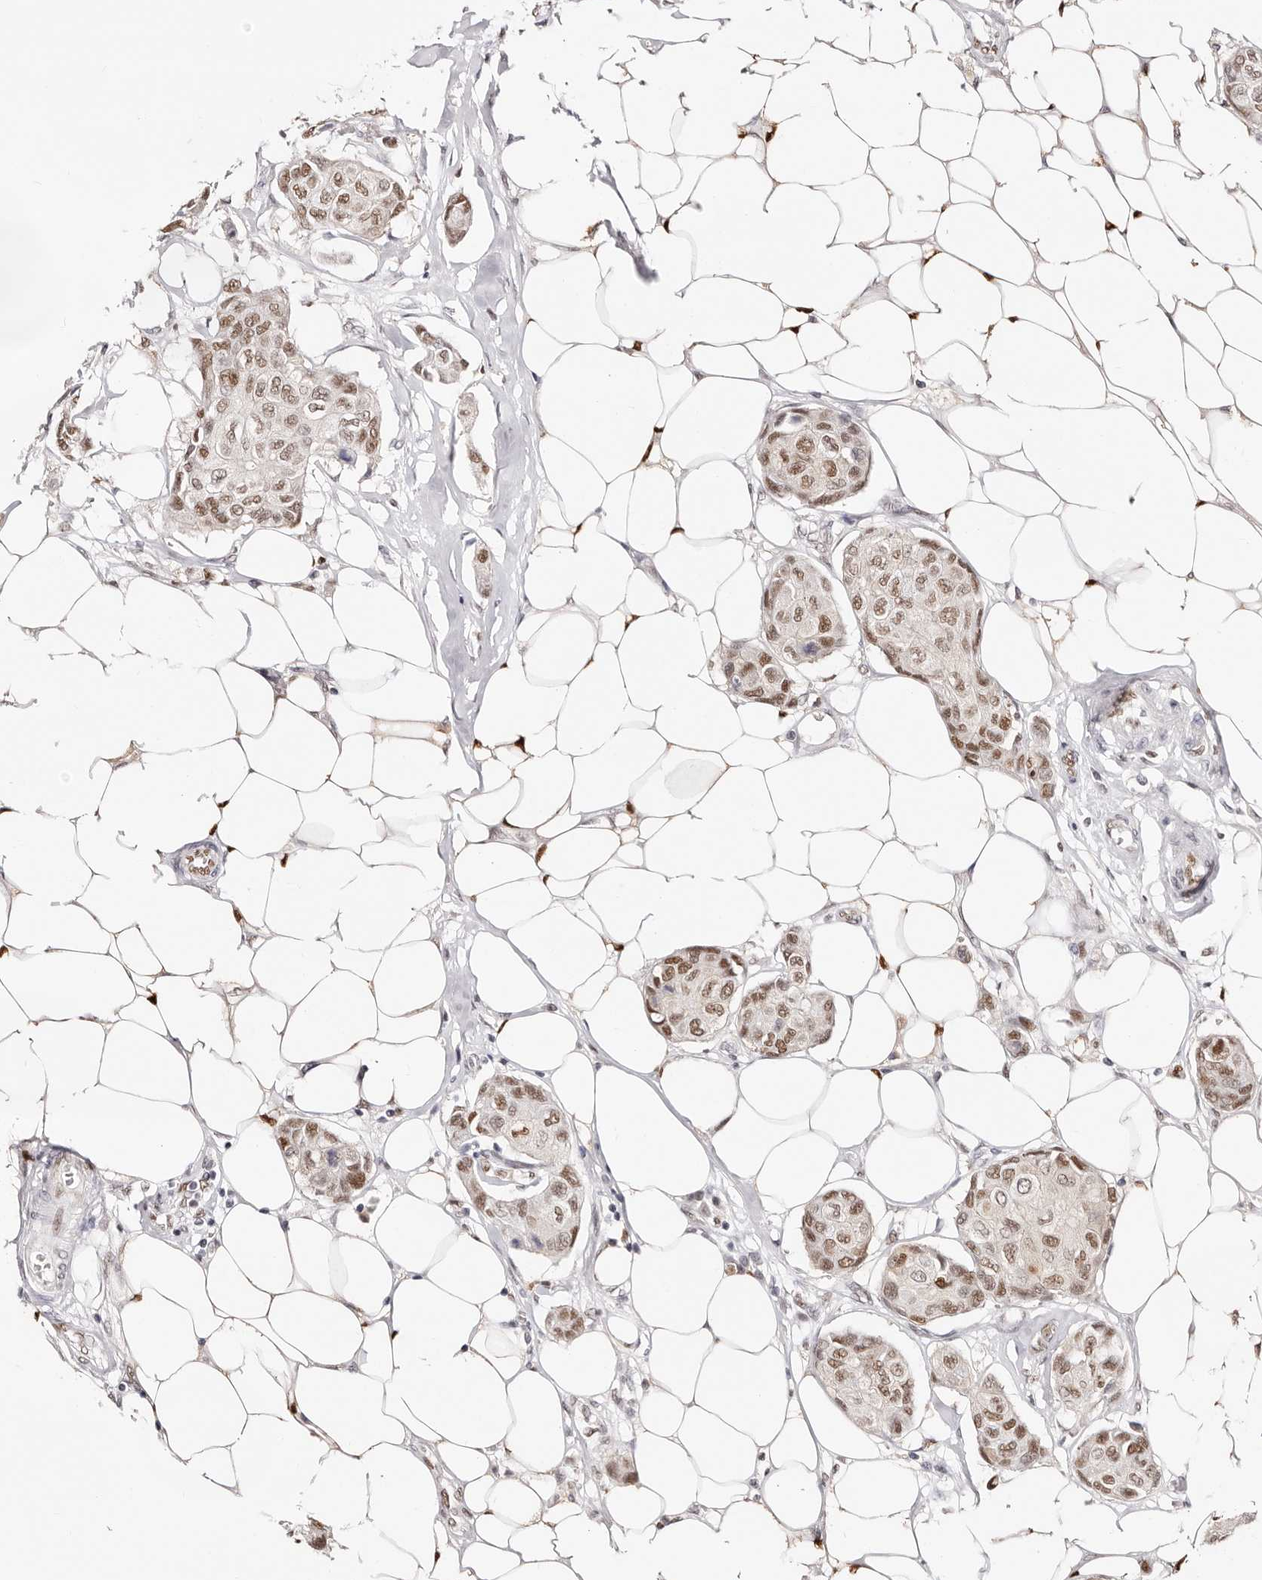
{"staining": {"intensity": "moderate", "quantity": ">75%", "location": "nuclear"}, "tissue": "breast cancer", "cell_type": "Tumor cells", "image_type": "cancer", "snomed": [{"axis": "morphology", "description": "Duct carcinoma"}, {"axis": "topography", "description": "Breast"}], "caption": "A medium amount of moderate nuclear positivity is identified in about >75% of tumor cells in breast intraductal carcinoma tissue.", "gene": "TKT", "patient": {"sex": "female", "age": 80}}